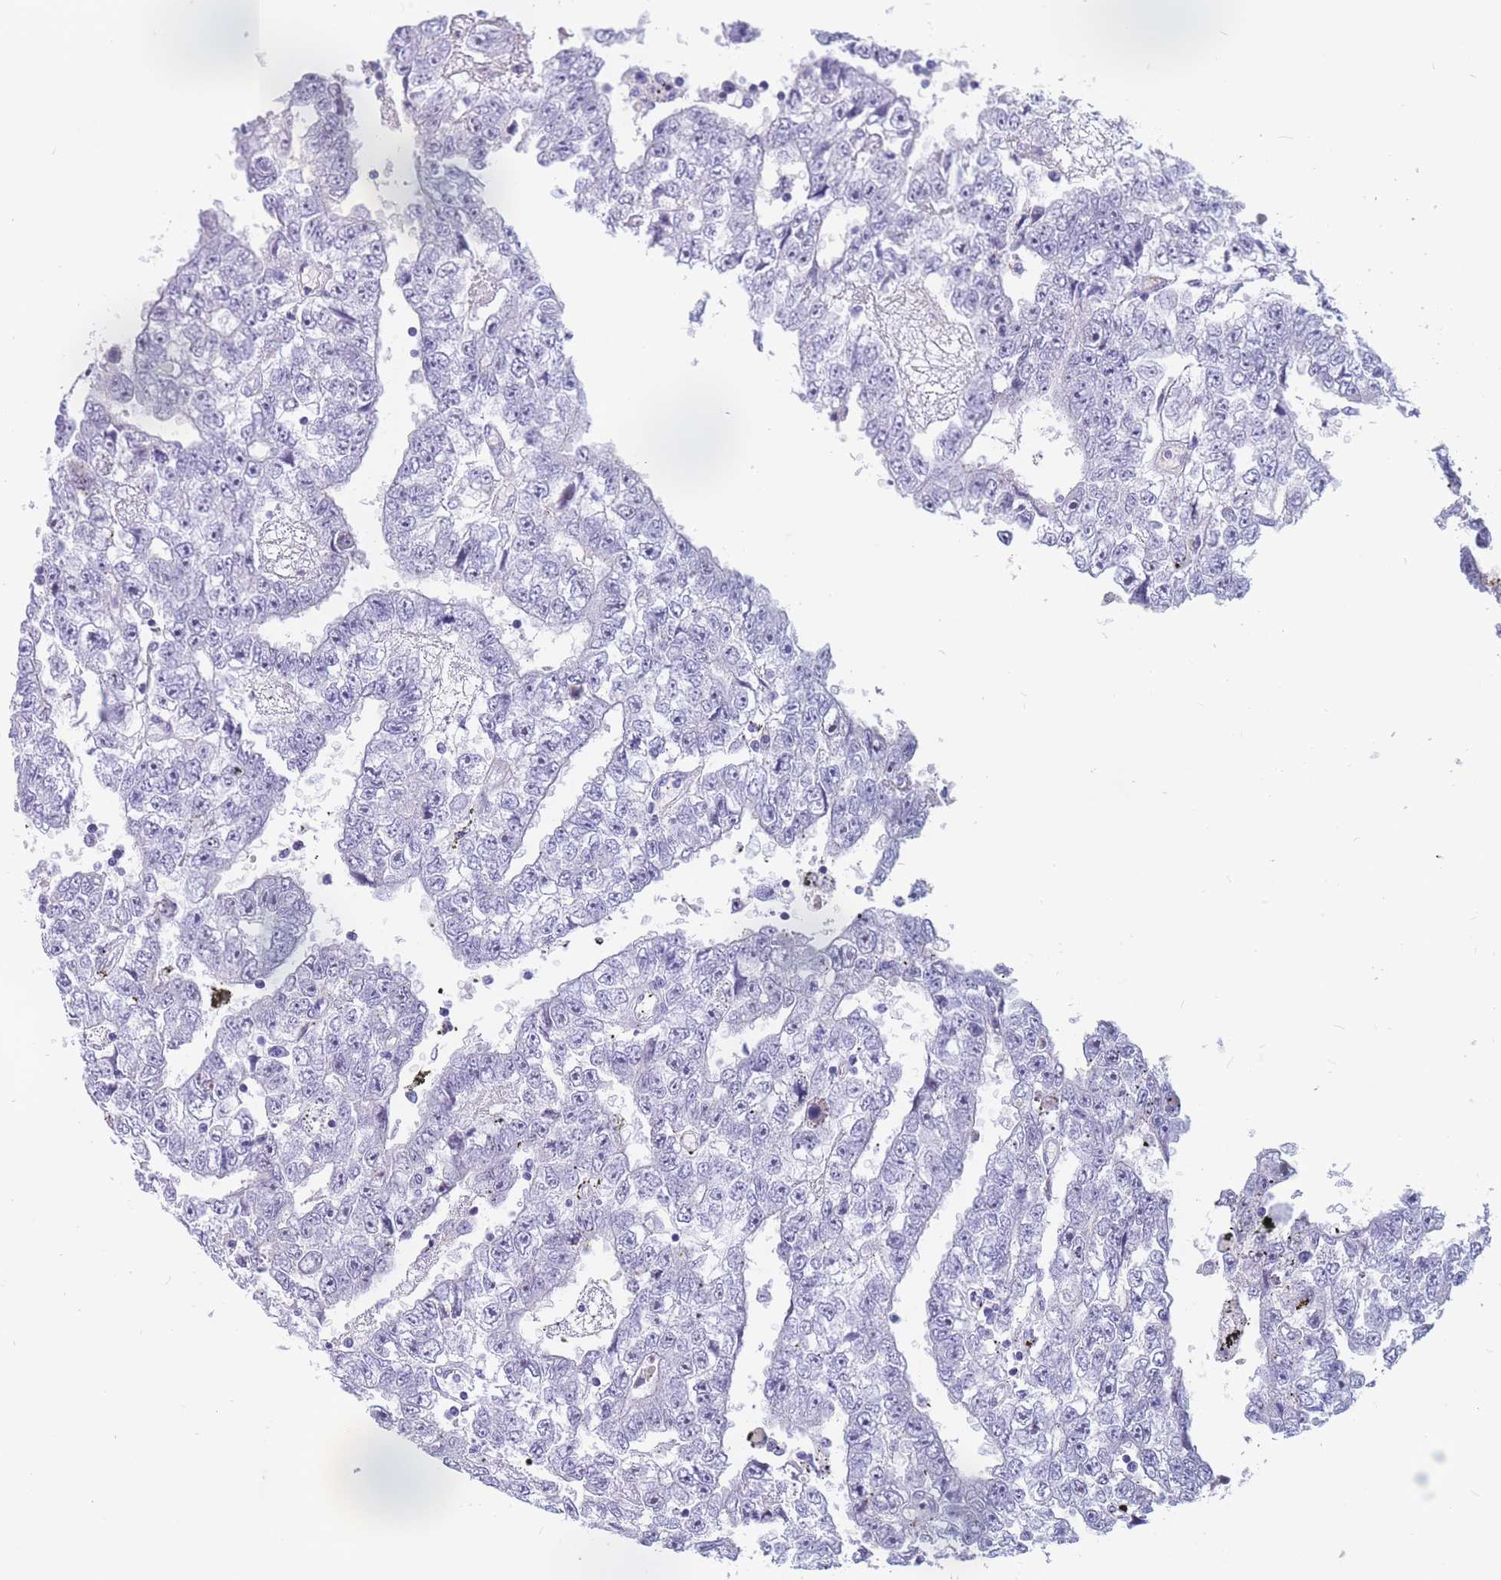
{"staining": {"intensity": "negative", "quantity": "none", "location": "none"}, "tissue": "testis cancer", "cell_type": "Tumor cells", "image_type": "cancer", "snomed": [{"axis": "morphology", "description": "Carcinoma, Embryonal, NOS"}, {"axis": "topography", "description": "Testis"}], "caption": "Immunohistochemistry (IHC) histopathology image of neoplastic tissue: testis embryonal carcinoma stained with DAB reveals no significant protein positivity in tumor cells.", "gene": "BOP1", "patient": {"sex": "male", "age": 25}}